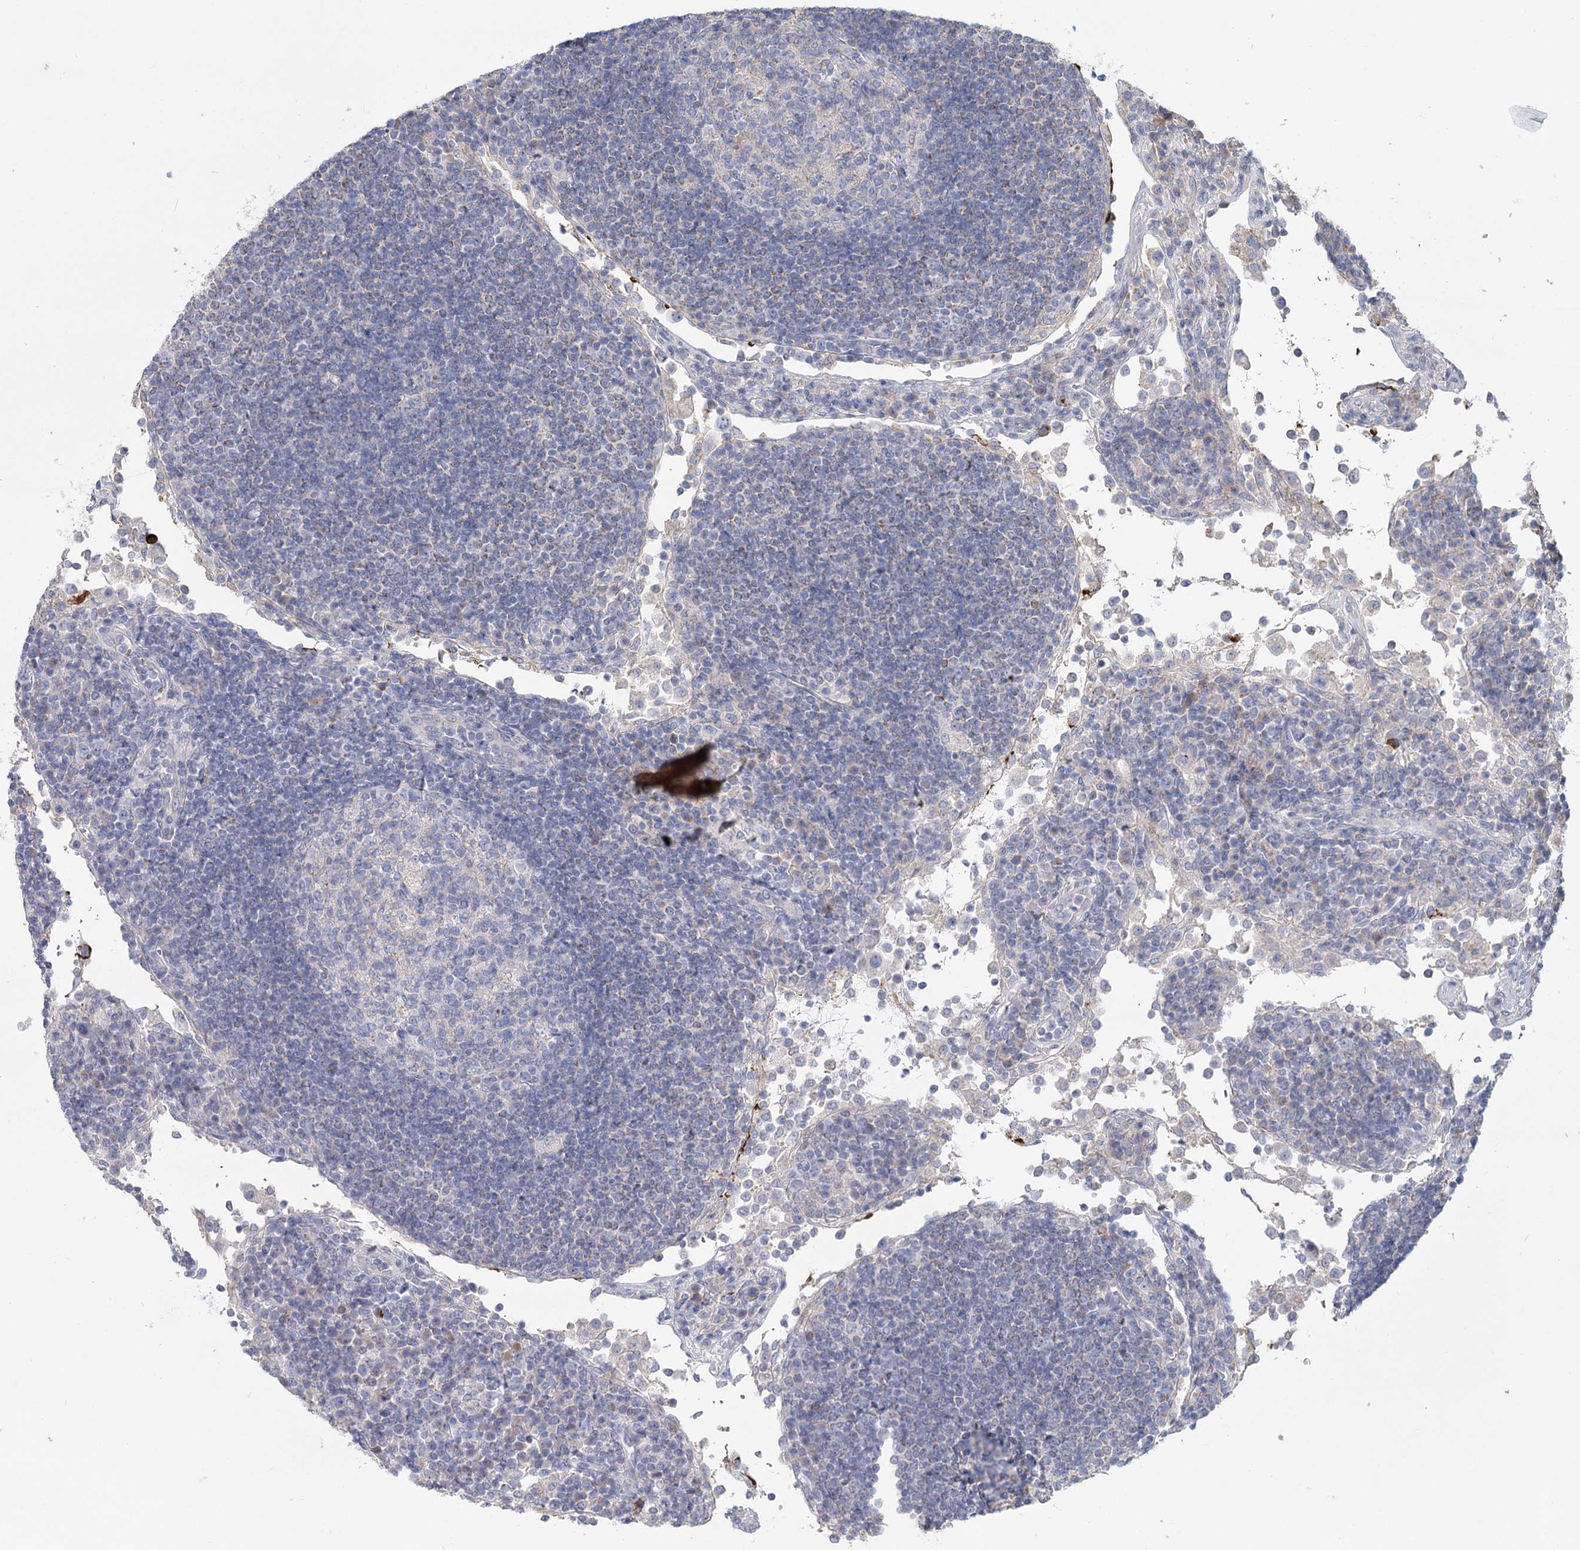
{"staining": {"intensity": "negative", "quantity": "none", "location": "none"}, "tissue": "lymph node", "cell_type": "Germinal center cells", "image_type": "normal", "snomed": [{"axis": "morphology", "description": "Normal tissue, NOS"}, {"axis": "topography", "description": "Lymph node"}], "caption": "DAB immunohistochemical staining of normal lymph node demonstrates no significant expression in germinal center cells.", "gene": "ARHGAP44", "patient": {"sex": "female", "age": 53}}